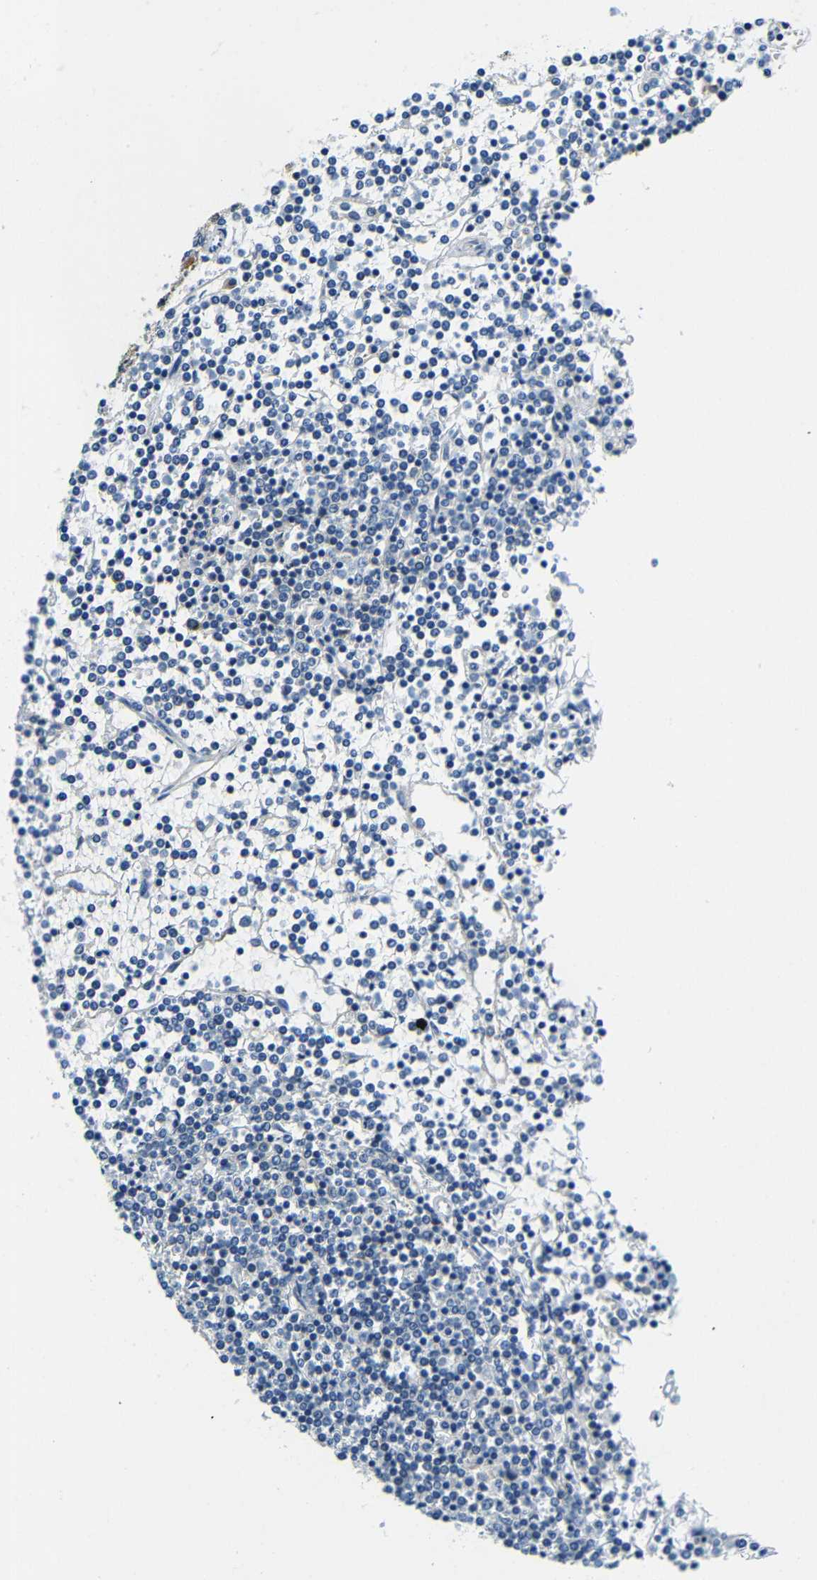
{"staining": {"intensity": "negative", "quantity": "none", "location": "none"}, "tissue": "lymphoma", "cell_type": "Tumor cells", "image_type": "cancer", "snomed": [{"axis": "morphology", "description": "Malignant lymphoma, non-Hodgkin's type, Low grade"}, {"axis": "topography", "description": "Spleen"}], "caption": "DAB immunohistochemical staining of human malignant lymphoma, non-Hodgkin's type (low-grade) shows no significant staining in tumor cells.", "gene": "USO1", "patient": {"sex": "female", "age": 19}}